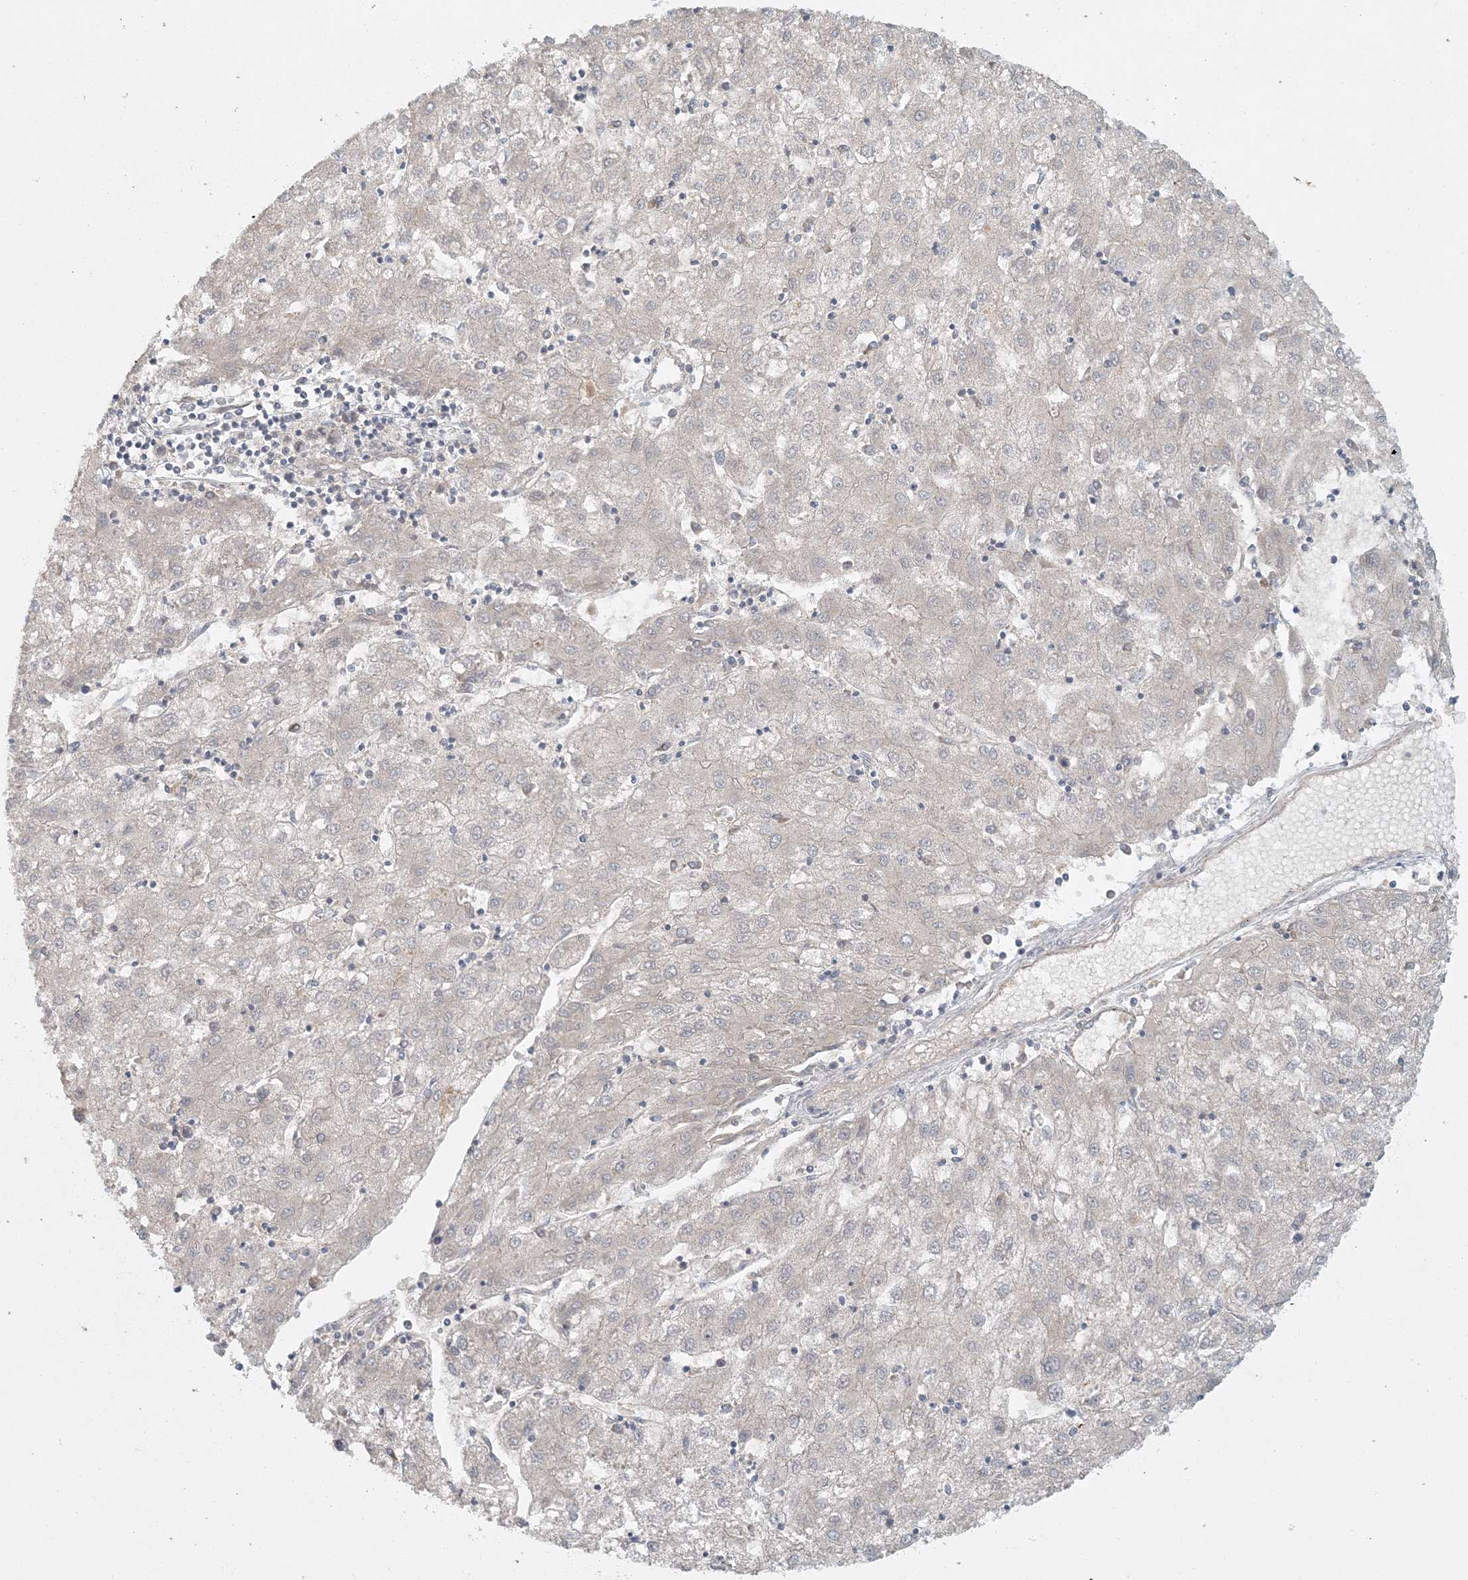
{"staining": {"intensity": "negative", "quantity": "none", "location": "none"}, "tissue": "liver cancer", "cell_type": "Tumor cells", "image_type": "cancer", "snomed": [{"axis": "morphology", "description": "Carcinoma, Hepatocellular, NOS"}, {"axis": "topography", "description": "Liver"}], "caption": "IHC micrograph of liver cancer stained for a protein (brown), which shows no staining in tumor cells.", "gene": "AK9", "patient": {"sex": "male", "age": 72}}